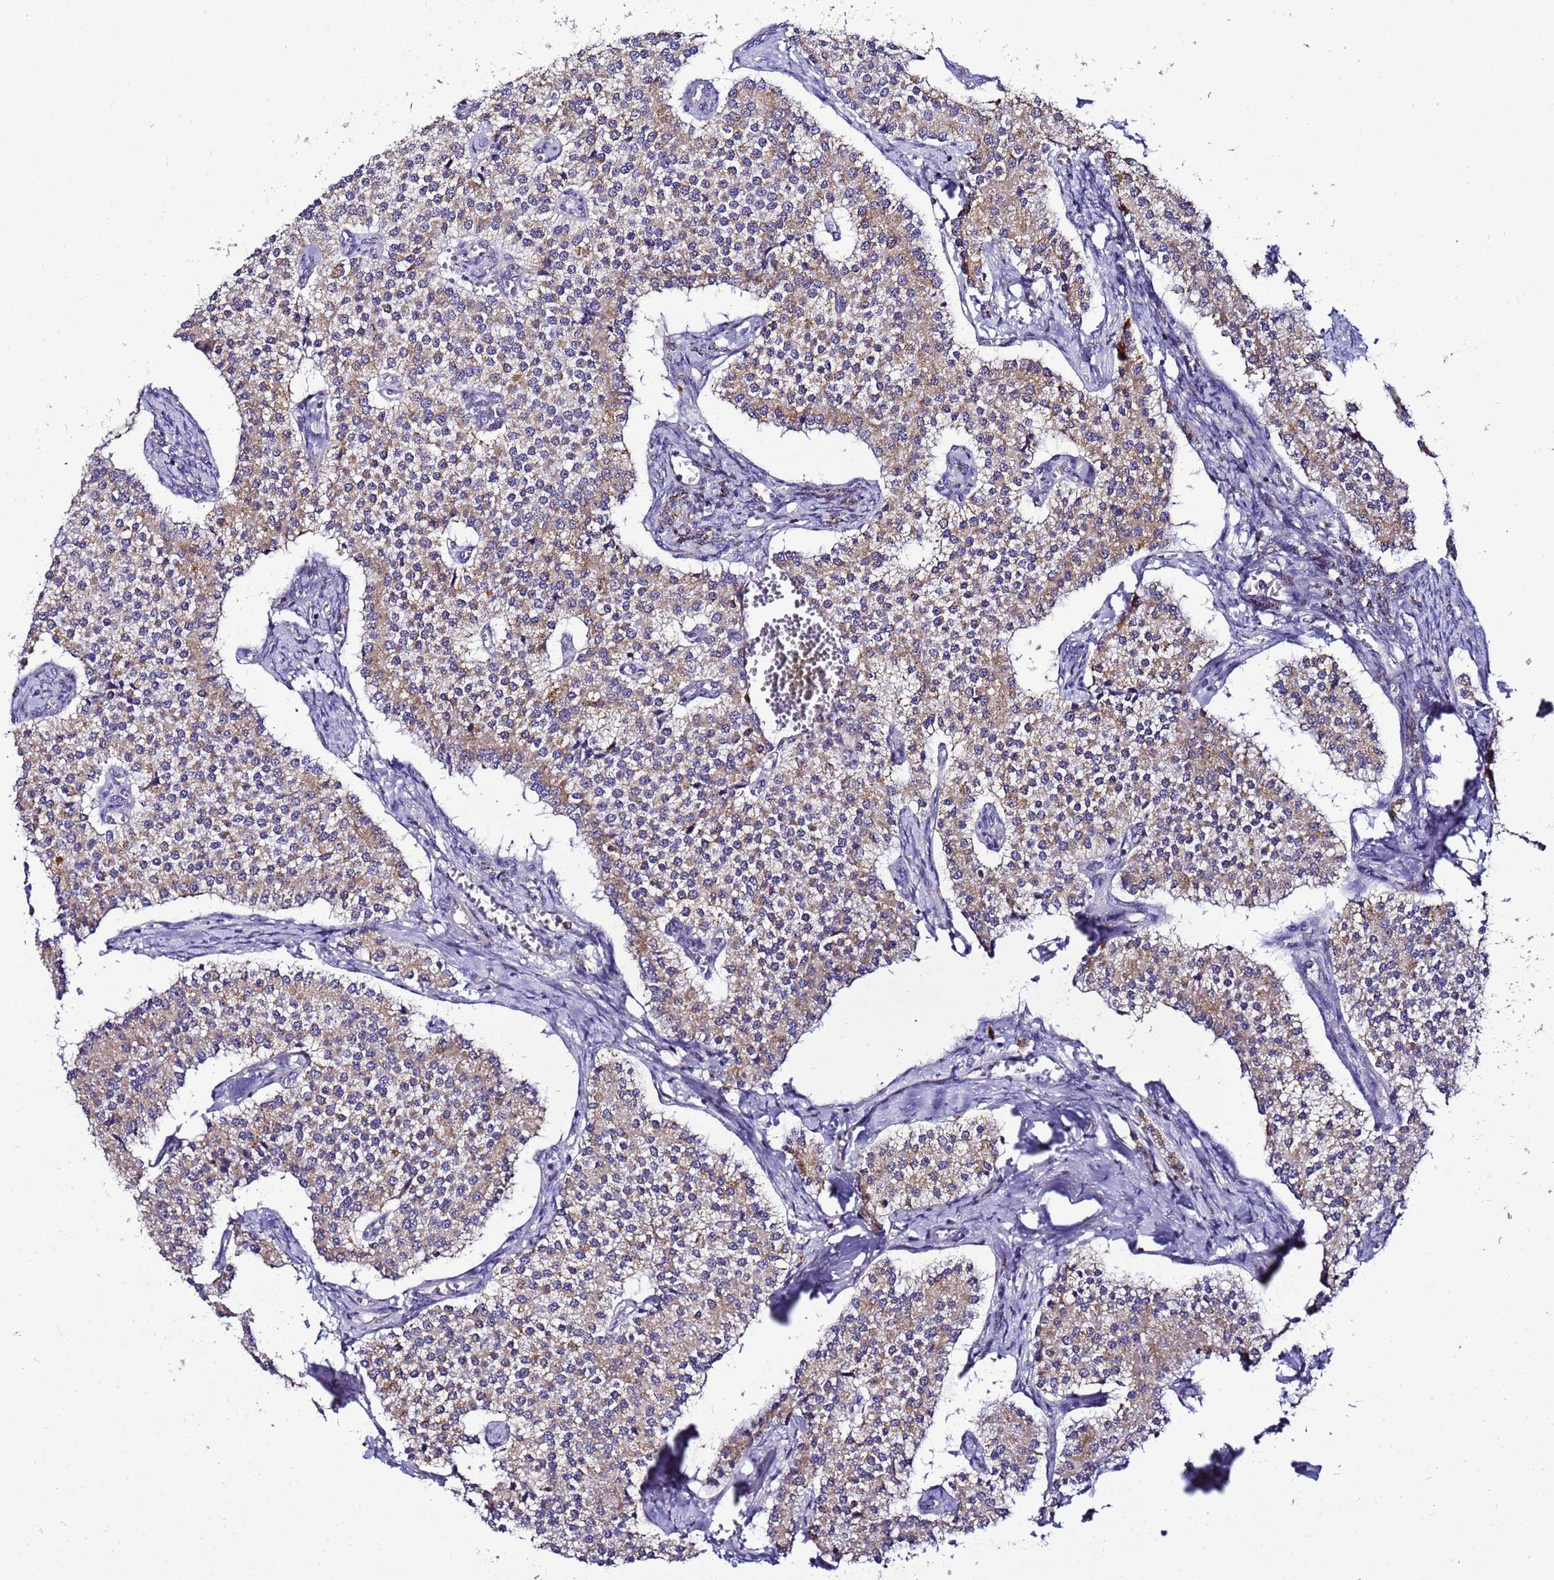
{"staining": {"intensity": "moderate", "quantity": ">75%", "location": "cytoplasmic/membranous"}, "tissue": "carcinoid", "cell_type": "Tumor cells", "image_type": "cancer", "snomed": [{"axis": "morphology", "description": "Carcinoid, malignant, NOS"}, {"axis": "topography", "description": "Colon"}], "caption": "IHC (DAB) staining of human carcinoid reveals moderate cytoplasmic/membranous protein positivity in approximately >75% of tumor cells.", "gene": "HIGD2A", "patient": {"sex": "female", "age": 52}}